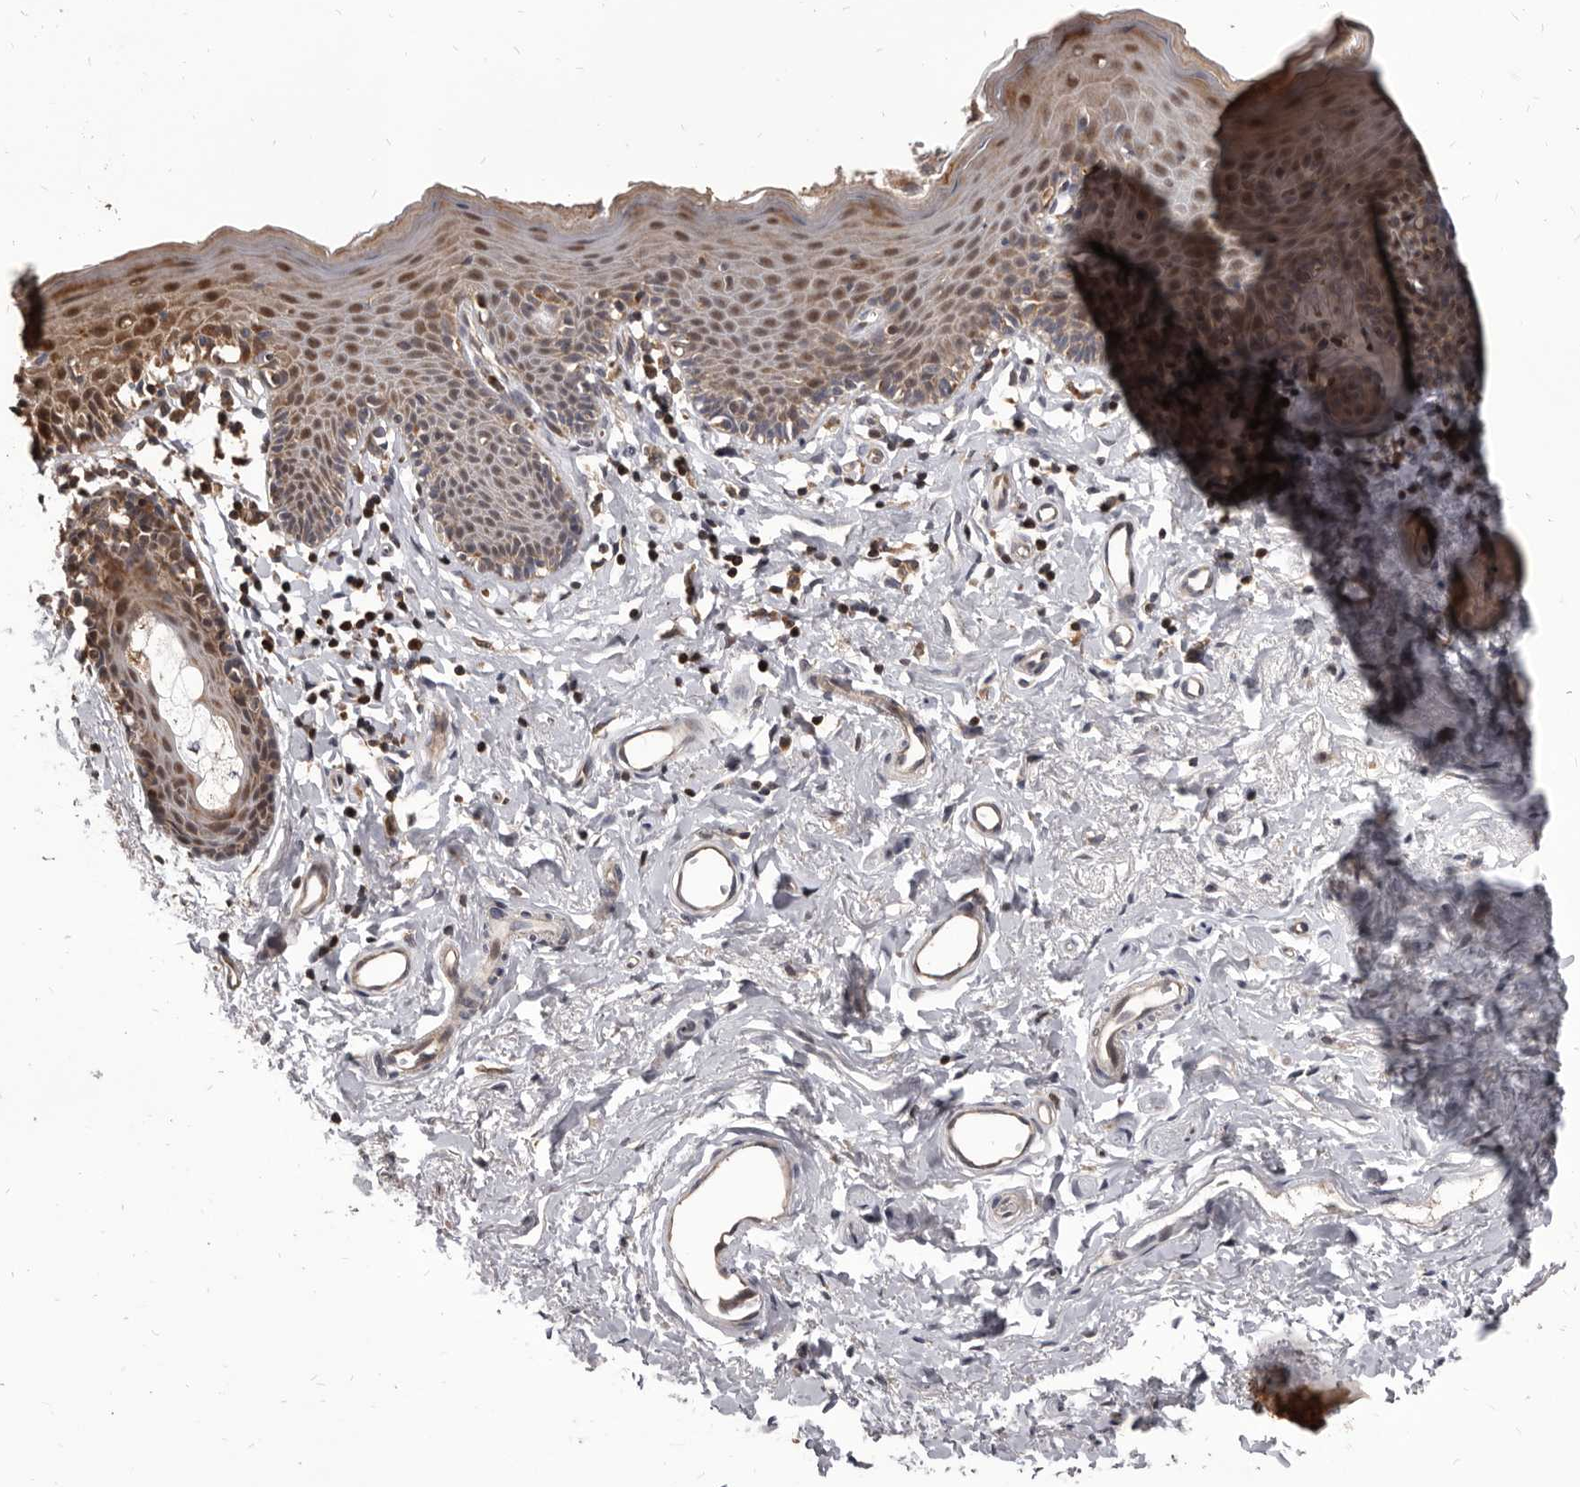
{"staining": {"intensity": "moderate", "quantity": ">75%", "location": "cytoplasmic/membranous,nuclear"}, "tissue": "skin", "cell_type": "Epidermal cells", "image_type": "normal", "snomed": [{"axis": "morphology", "description": "Normal tissue, NOS"}, {"axis": "topography", "description": "Vulva"}], "caption": "Skin was stained to show a protein in brown. There is medium levels of moderate cytoplasmic/membranous,nuclear staining in about >75% of epidermal cells. (DAB = brown stain, brightfield microscopy at high magnification).", "gene": "MAP3K14", "patient": {"sex": "female", "age": 66}}